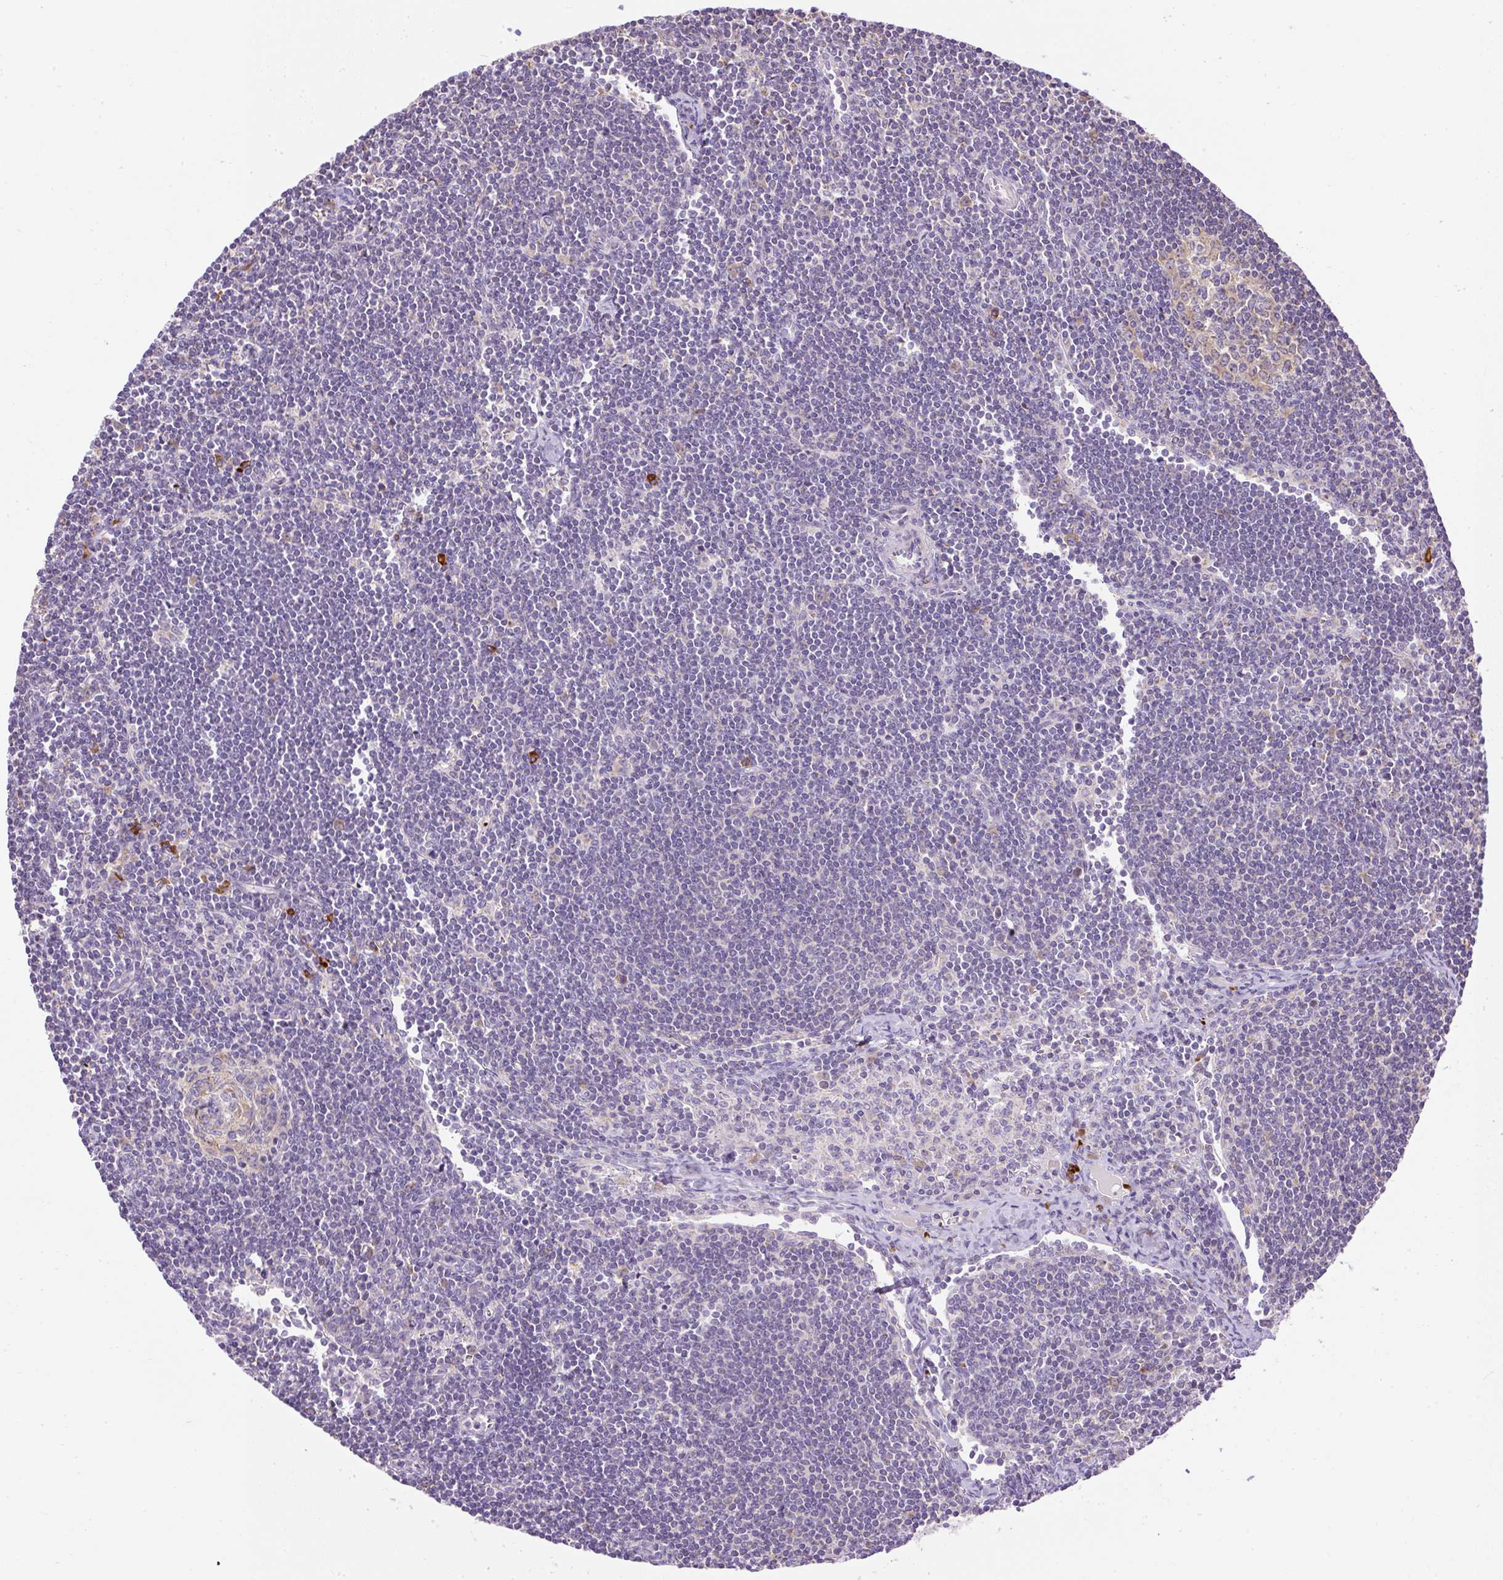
{"staining": {"intensity": "negative", "quantity": "none", "location": "none"}, "tissue": "lymph node", "cell_type": "Germinal center cells", "image_type": "normal", "snomed": [{"axis": "morphology", "description": "Normal tissue, NOS"}, {"axis": "topography", "description": "Lymph node"}], "caption": "There is no significant staining in germinal center cells of lymph node. (DAB (3,3'-diaminobenzidine) immunohistochemistry, high magnification).", "gene": "CFAP47", "patient": {"sex": "female", "age": 29}}